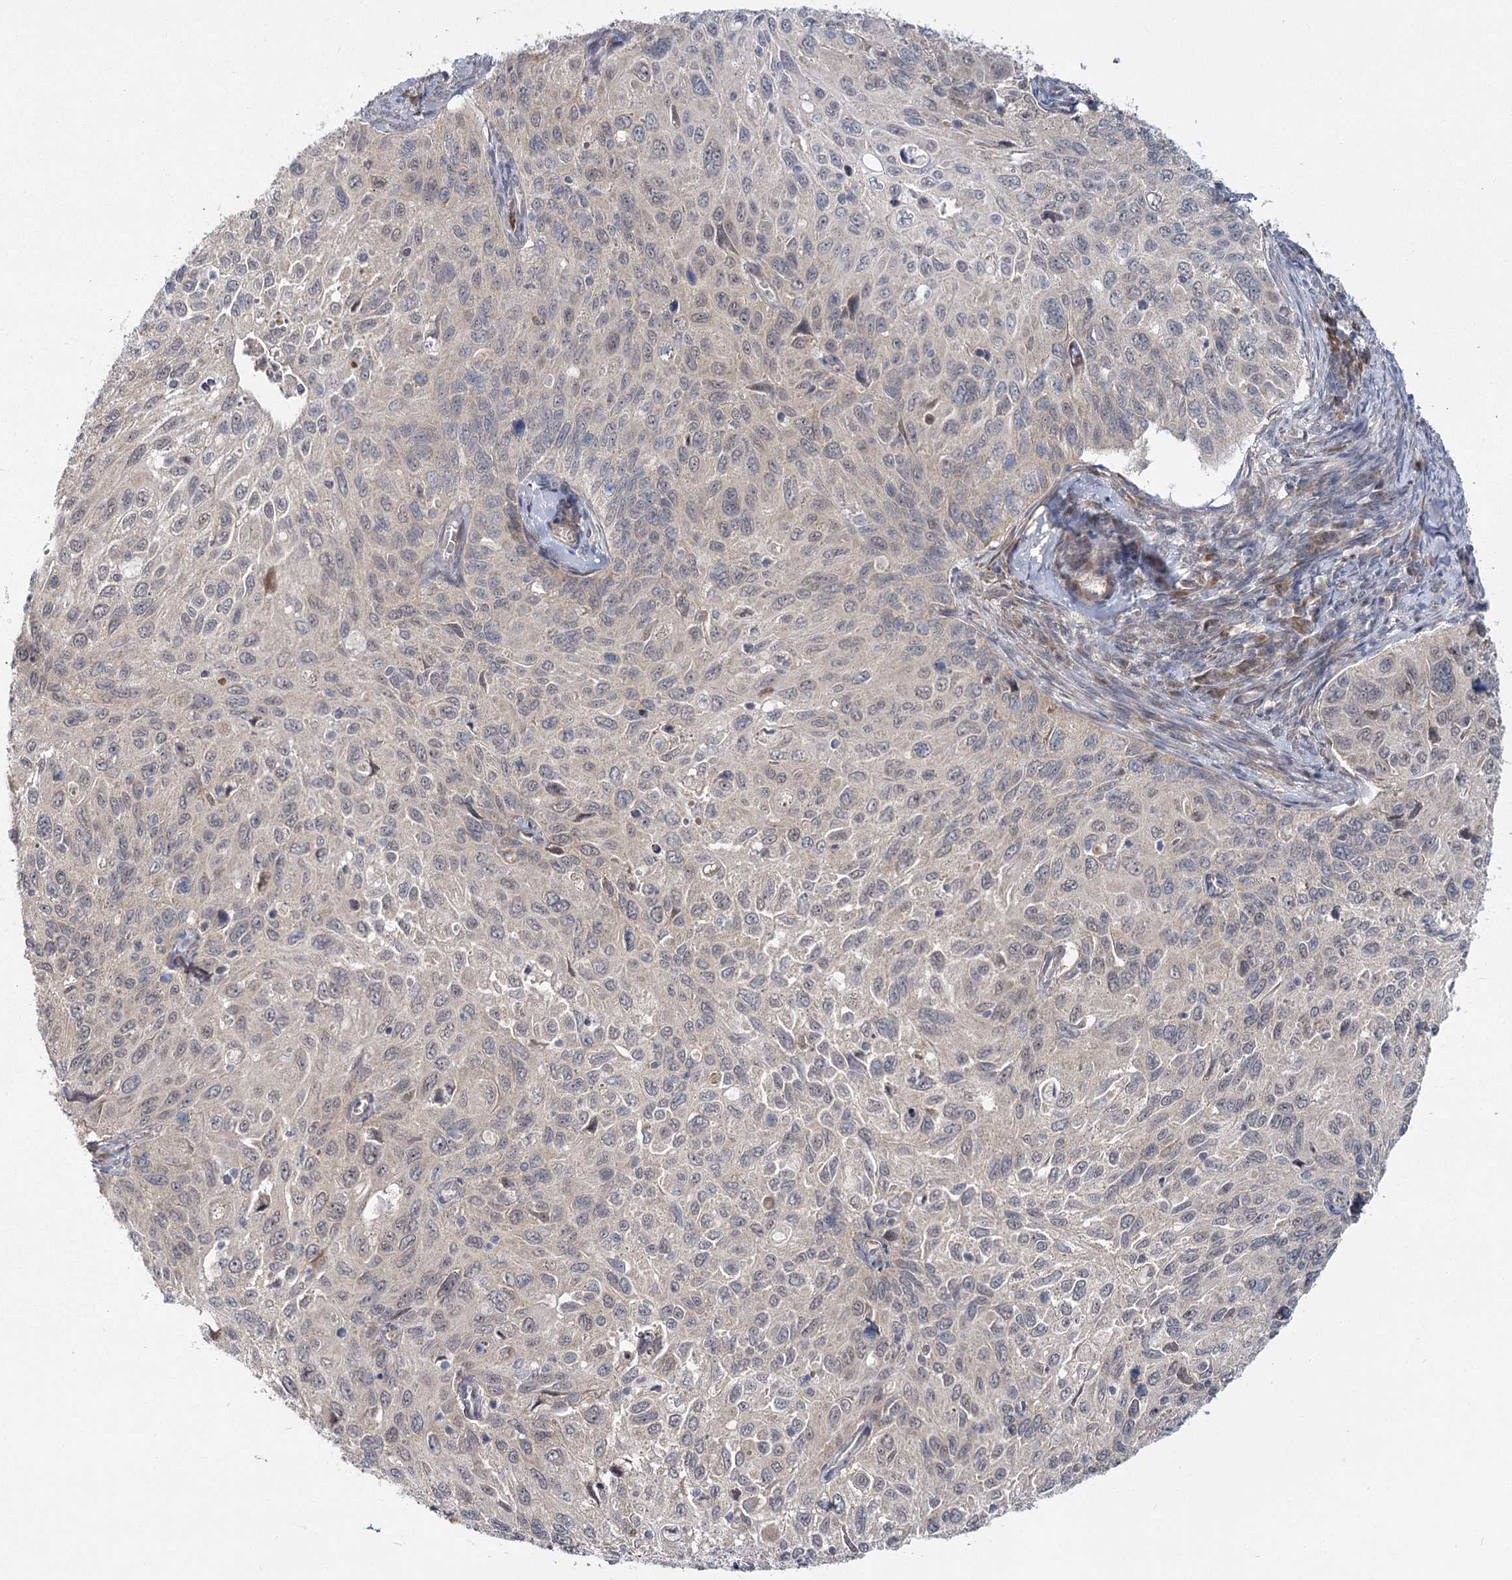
{"staining": {"intensity": "negative", "quantity": "none", "location": "none"}, "tissue": "cervical cancer", "cell_type": "Tumor cells", "image_type": "cancer", "snomed": [{"axis": "morphology", "description": "Squamous cell carcinoma, NOS"}, {"axis": "topography", "description": "Cervix"}], "caption": "Cervical cancer was stained to show a protein in brown. There is no significant positivity in tumor cells. (Stains: DAB (3,3'-diaminobenzidine) immunohistochemistry with hematoxylin counter stain, Microscopy: brightfield microscopy at high magnification).", "gene": "TBC1D9B", "patient": {"sex": "female", "age": 70}}